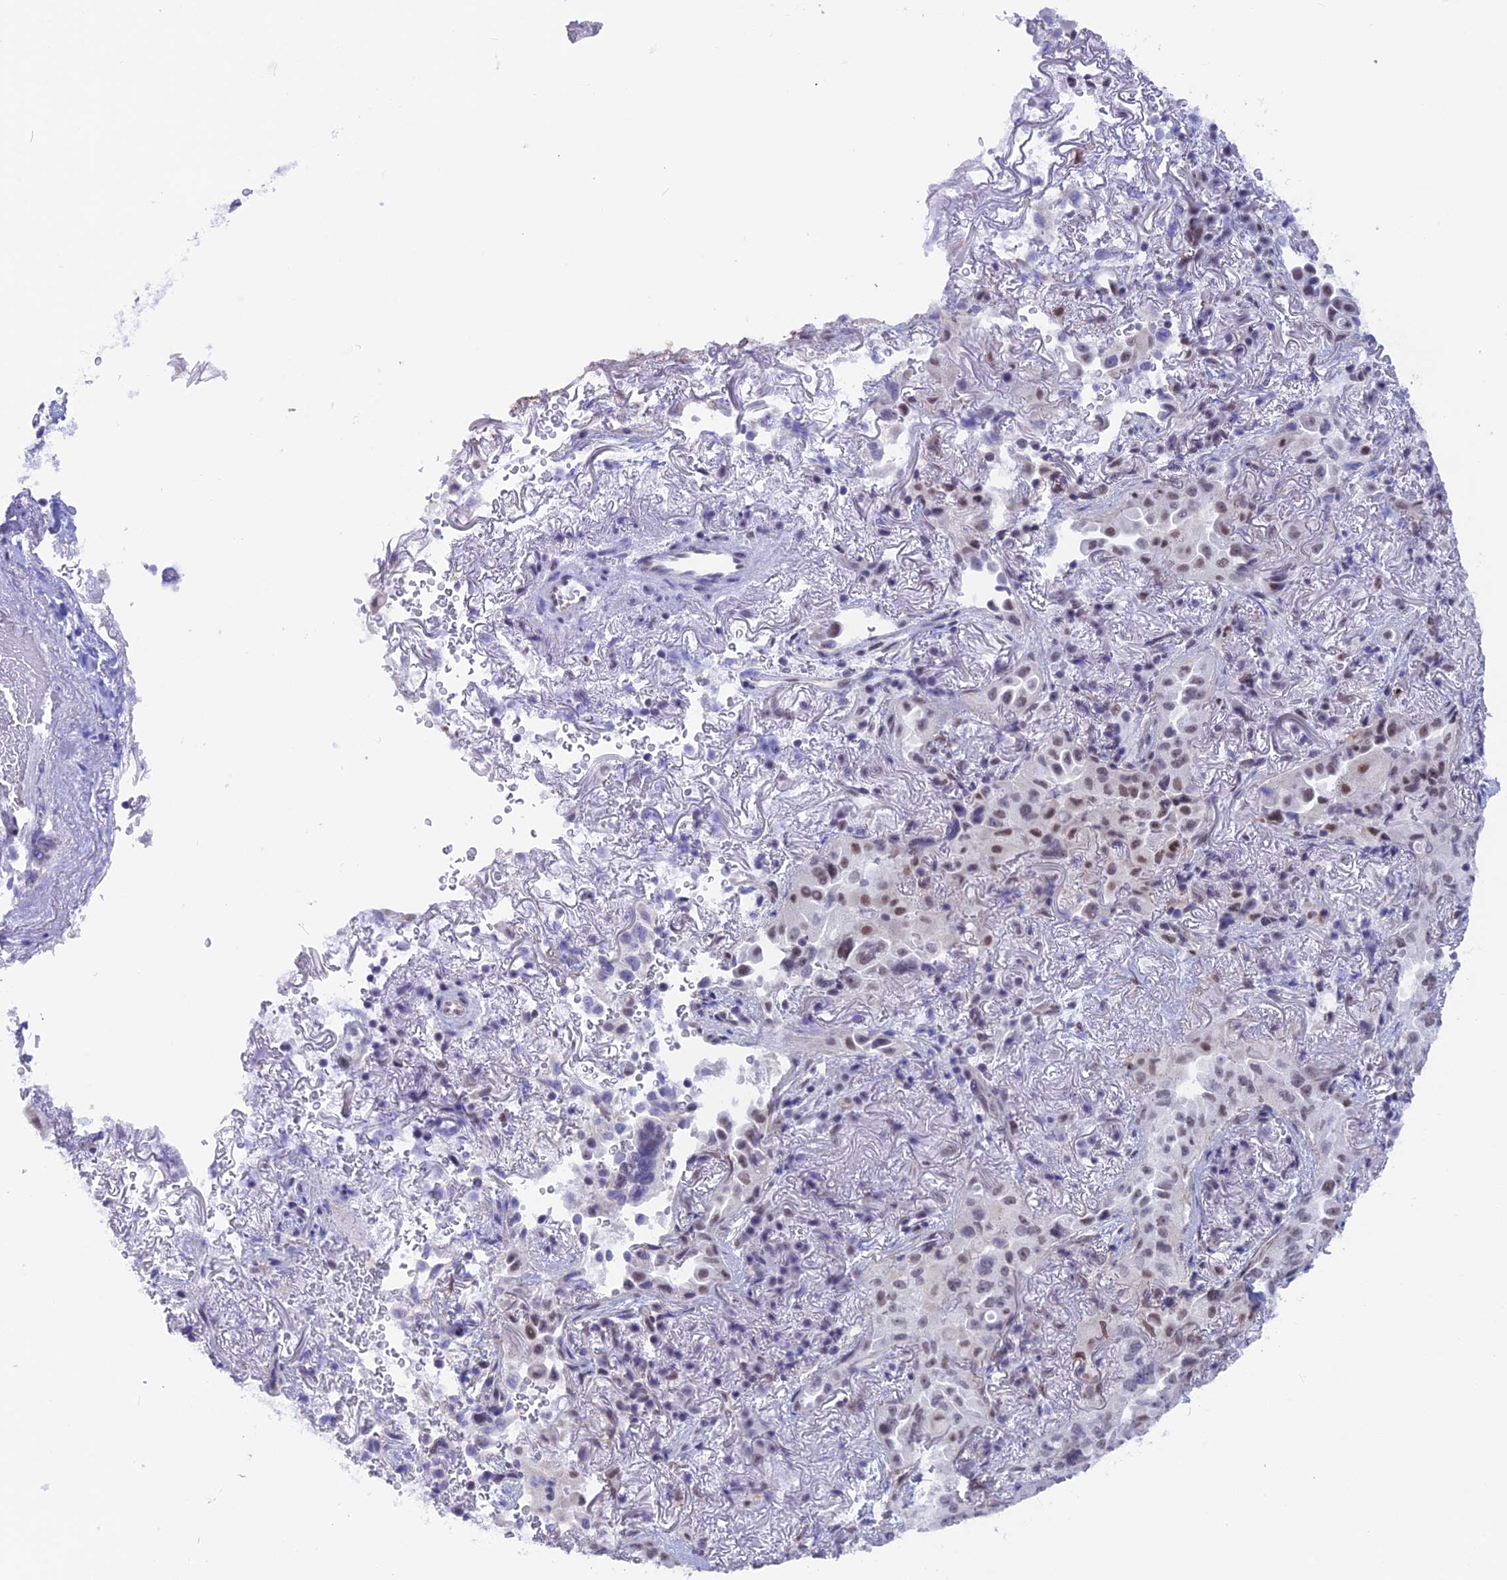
{"staining": {"intensity": "moderate", "quantity": "25%-75%", "location": "nuclear"}, "tissue": "lung cancer", "cell_type": "Tumor cells", "image_type": "cancer", "snomed": [{"axis": "morphology", "description": "Adenocarcinoma, NOS"}, {"axis": "topography", "description": "Lung"}], "caption": "A brown stain shows moderate nuclear expression of a protein in lung adenocarcinoma tumor cells.", "gene": "SRSF5", "patient": {"sex": "female", "age": 69}}